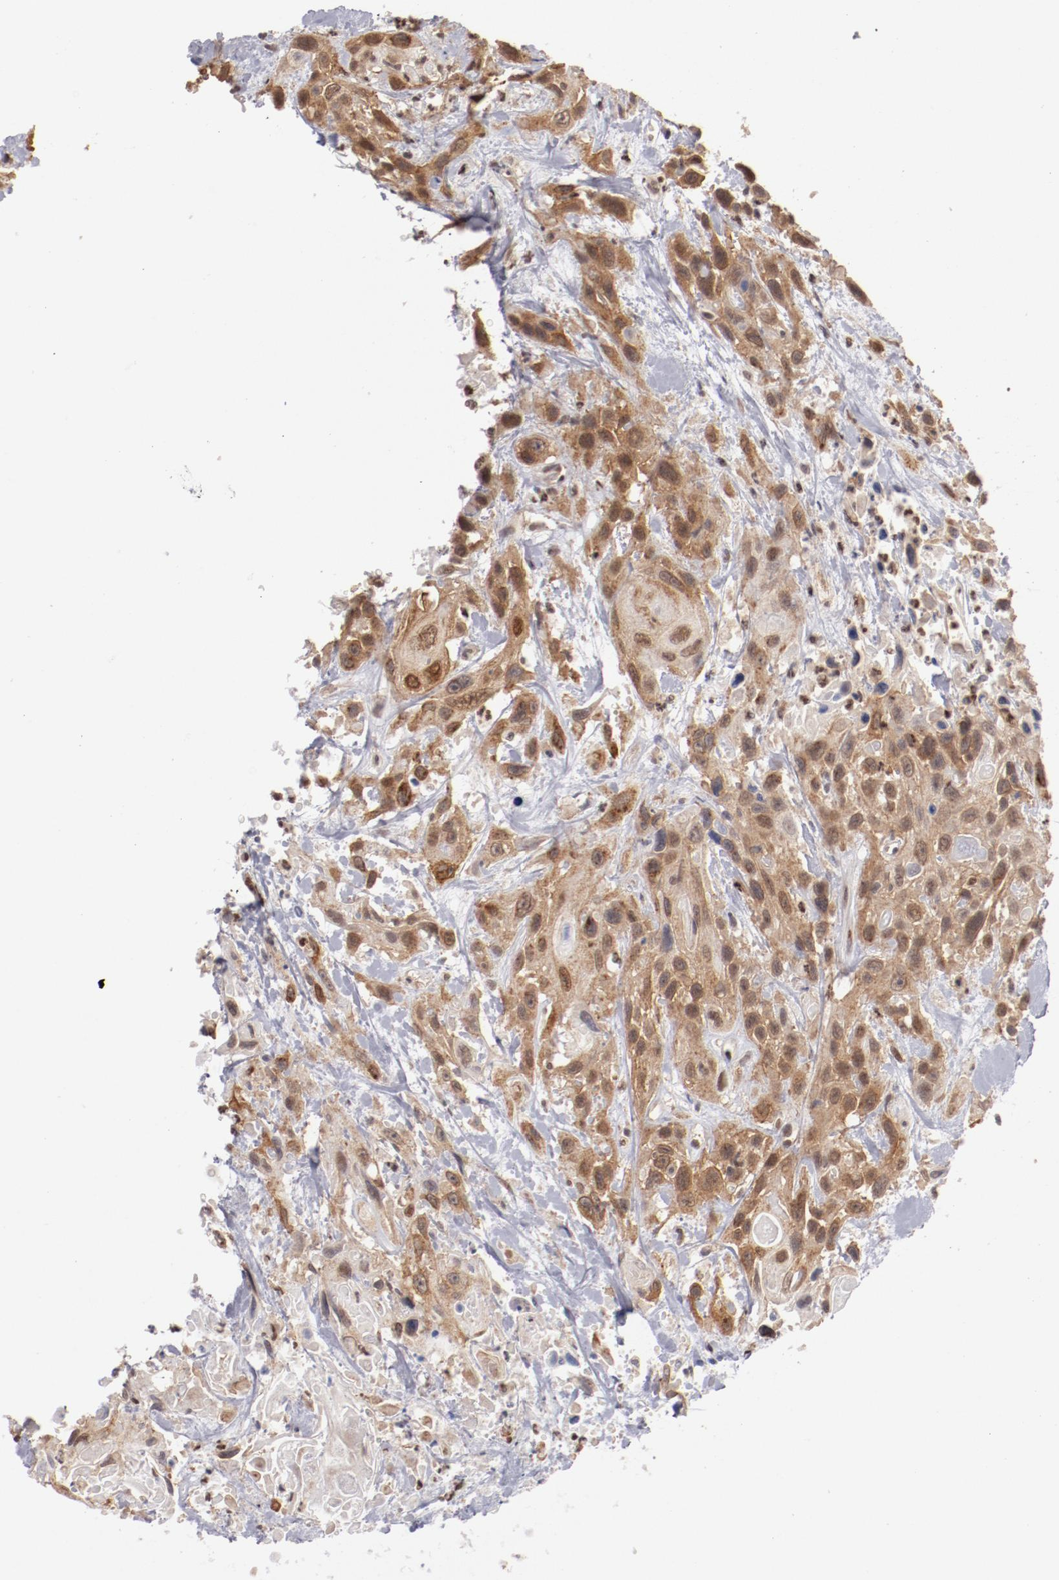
{"staining": {"intensity": "moderate", "quantity": ">75%", "location": "cytoplasmic/membranous,nuclear"}, "tissue": "urothelial cancer", "cell_type": "Tumor cells", "image_type": "cancer", "snomed": [{"axis": "morphology", "description": "Urothelial carcinoma, High grade"}, {"axis": "topography", "description": "Urinary bladder"}], "caption": "A medium amount of moderate cytoplasmic/membranous and nuclear staining is appreciated in about >75% of tumor cells in urothelial cancer tissue. (brown staining indicates protein expression, while blue staining denotes nuclei).", "gene": "NFE2", "patient": {"sex": "female", "age": 84}}